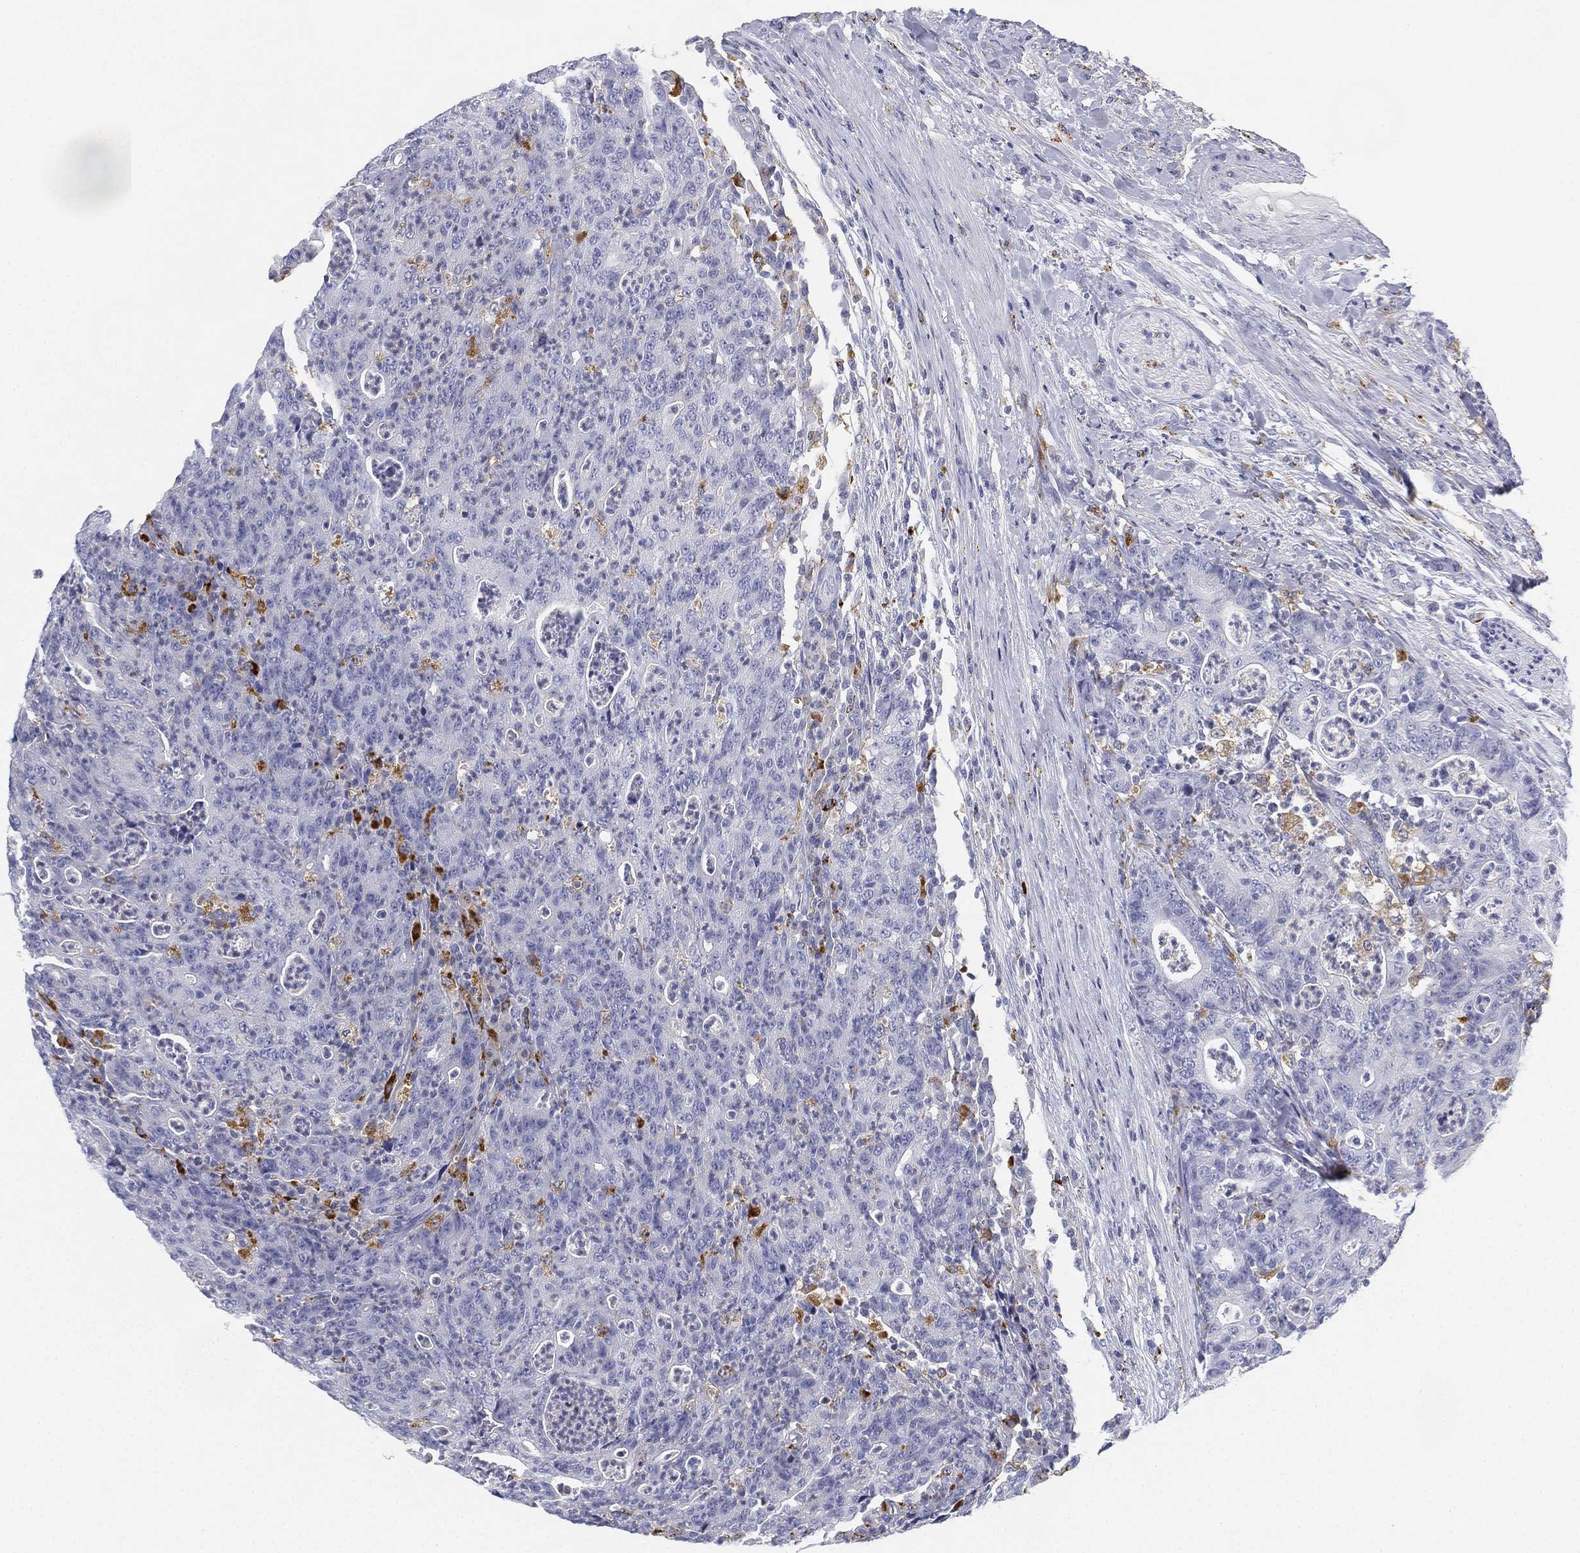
{"staining": {"intensity": "negative", "quantity": "none", "location": "none"}, "tissue": "colorectal cancer", "cell_type": "Tumor cells", "image_type": "cancer", "snomed": [{"axis": "morphology", "description": "Adenocarcinoma, NOS"}, {"axis": "topography", "description": "Colon"}], "caption": "DAB immunohistochemical staining of human colorectal cancer reveals no significant expression in tumor cells.", "gene": "NPC2", "patient": {"sex": "male", "age": 70}}